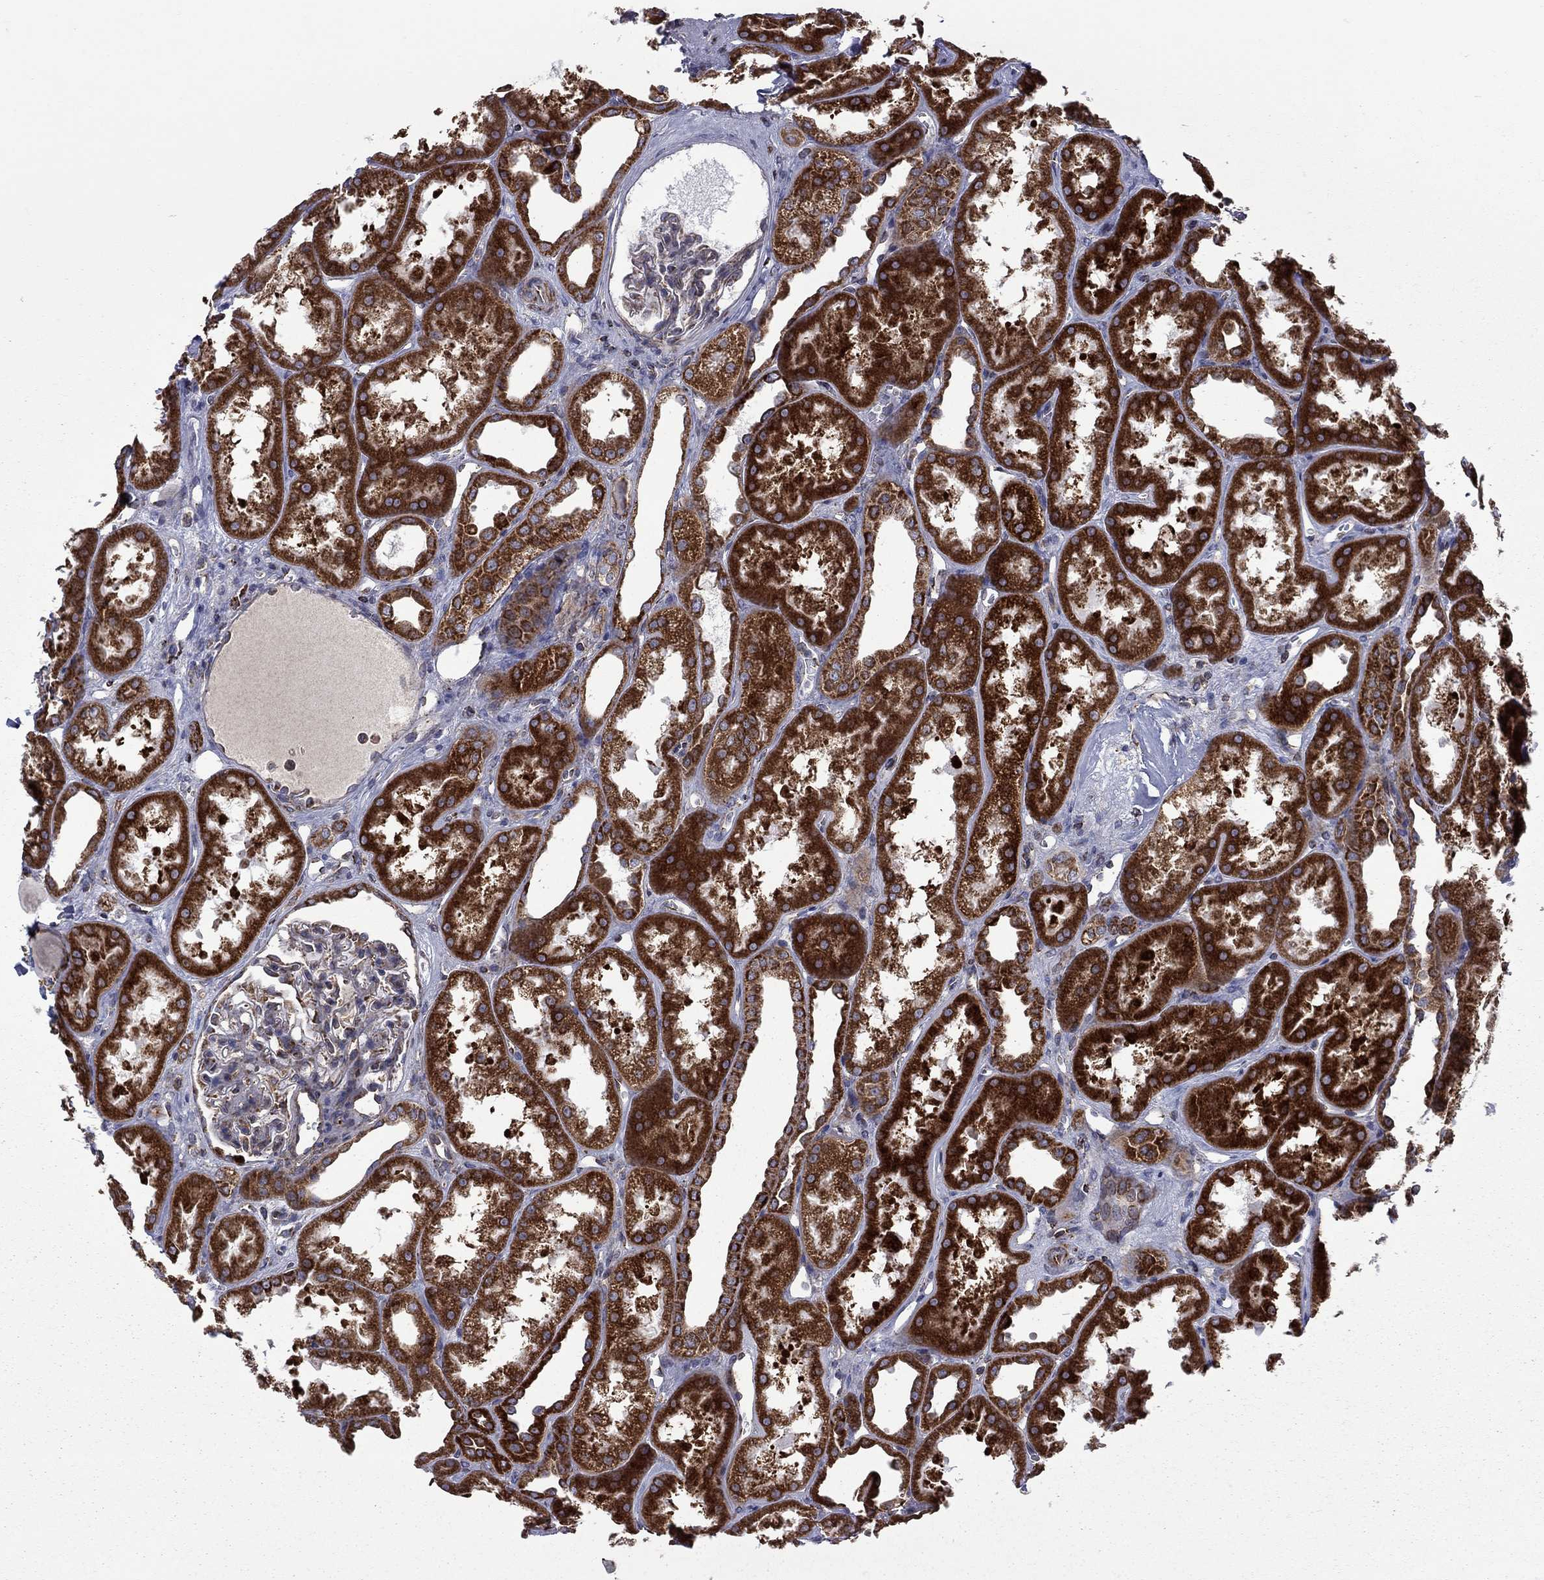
{"staining": {"intensity": "weak", "quantity": "25%-75%", "location": "cytoplasmic/membranous"}, "tissue": "kidney", "cell_type": "Cells in glomeruli", "image_type": "normal", "snomed": [{"axis": "morphology", "description": "Normal tissue, NOS"}, {"axis": "topography", "description": "Kidney"}], "caption": "IHC (DAB) staining of benign human kidney demonstrates weak cytoplasmic/membranous protein expression in approximately 25%-75% of cells in glomeruli. (Brightfield microscopy of DAB IHC at high magnification).", "gene": "CLPTM1", "patient": {"sex": "male", "age": 61}}